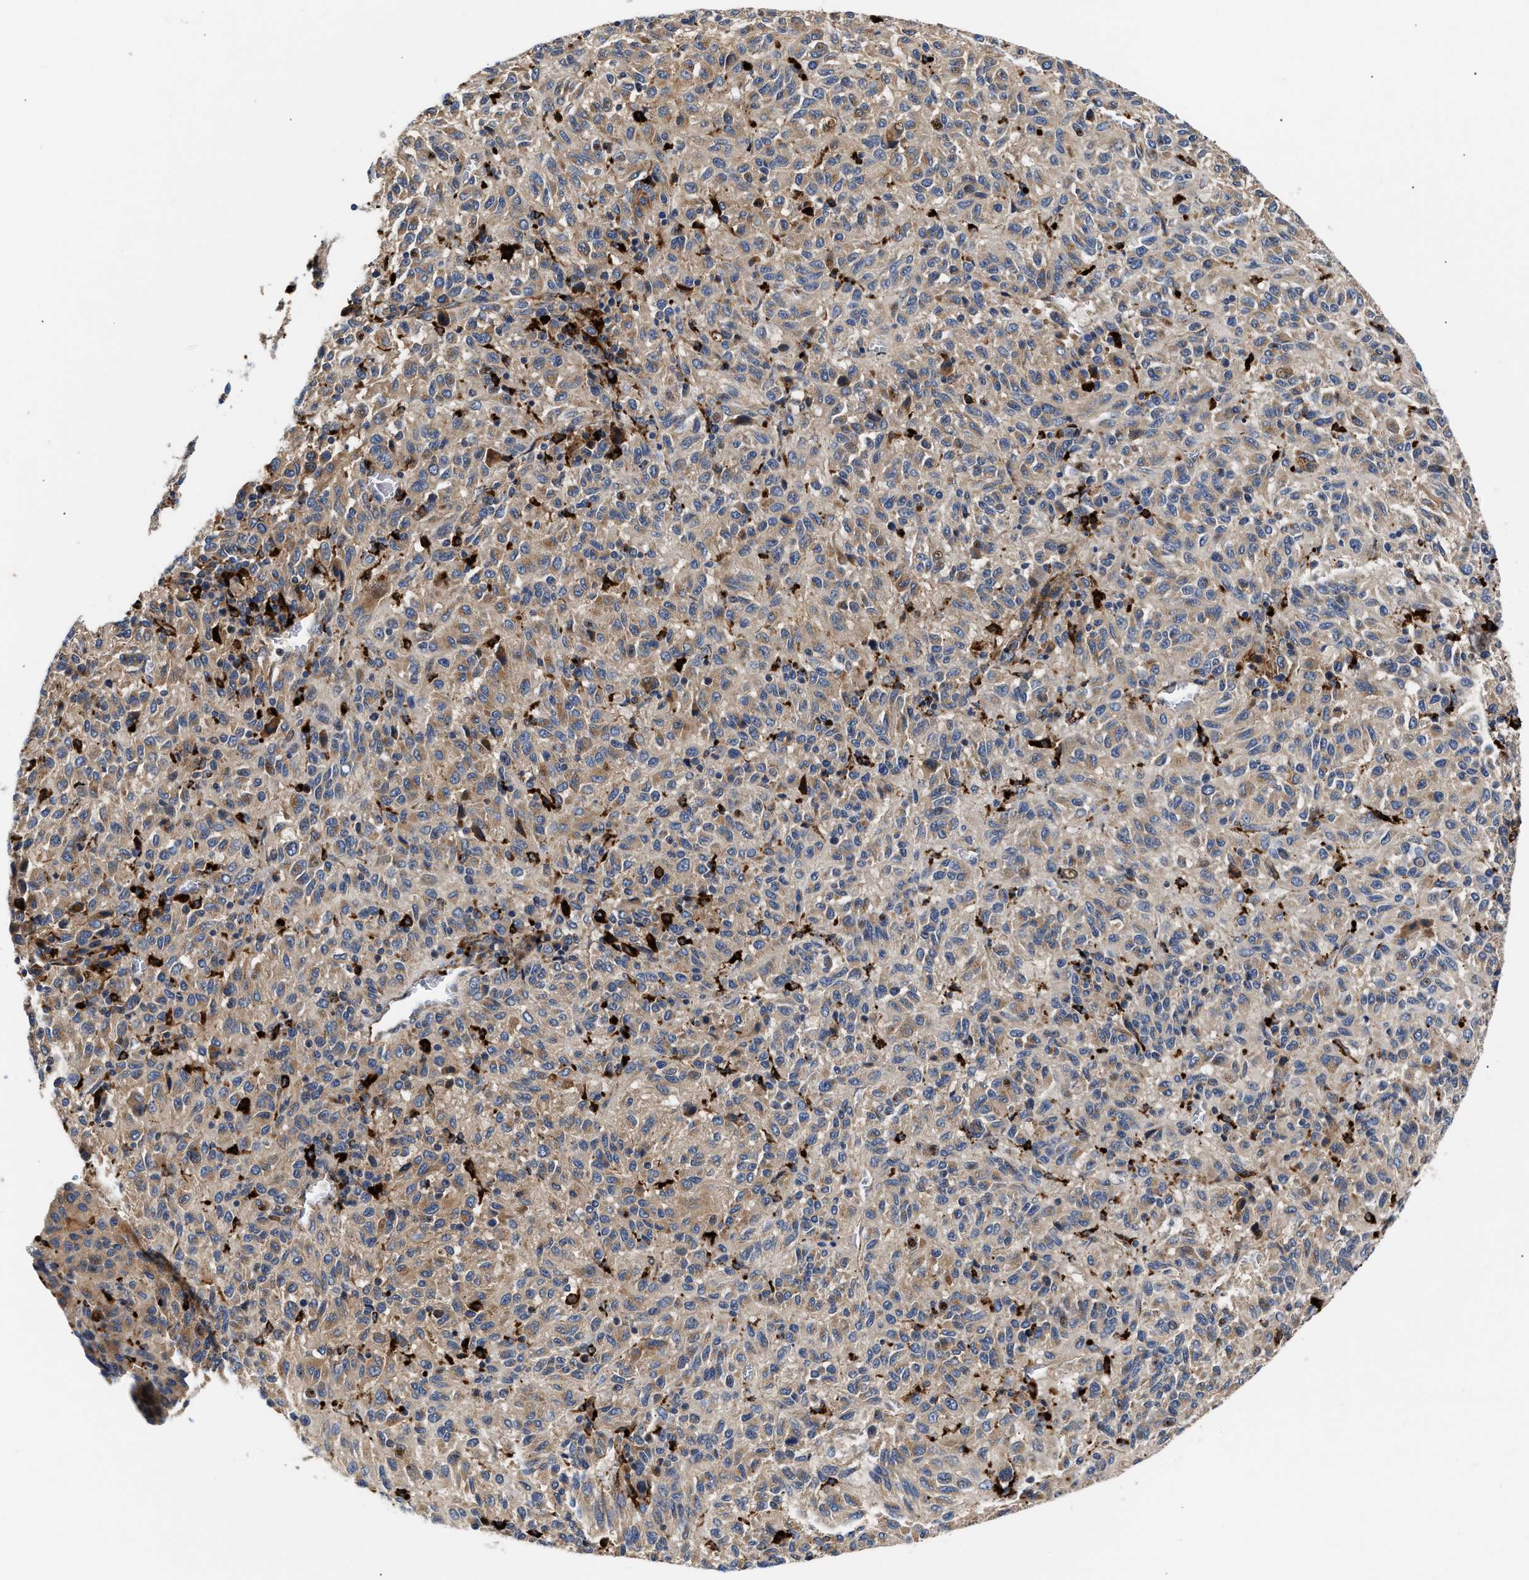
{"staining": {"intensity": "moderate", "quantity": "25%-75%", "location": "cytoplasmic/membranous"}, "tissue": "melanoma", "cell_type": "Tumor cells", "image_type": "cancer", "snomed": [{"axis": "morphology", "description": "Malignant melanoma, Metastatic site"}, {"axis": "topography", "description": "Lung"}], "caption": "Immunohistochemistry (DAB (3,3'-diaminobenzidine)) staining of malignant melanoma (metastatic site) shows moderate cytoplasmic/membranous protein positivity in about 25%-75% of tumor cells.", "gene": "CCDC146", "patient": {"sex": "male", "age": 64}}